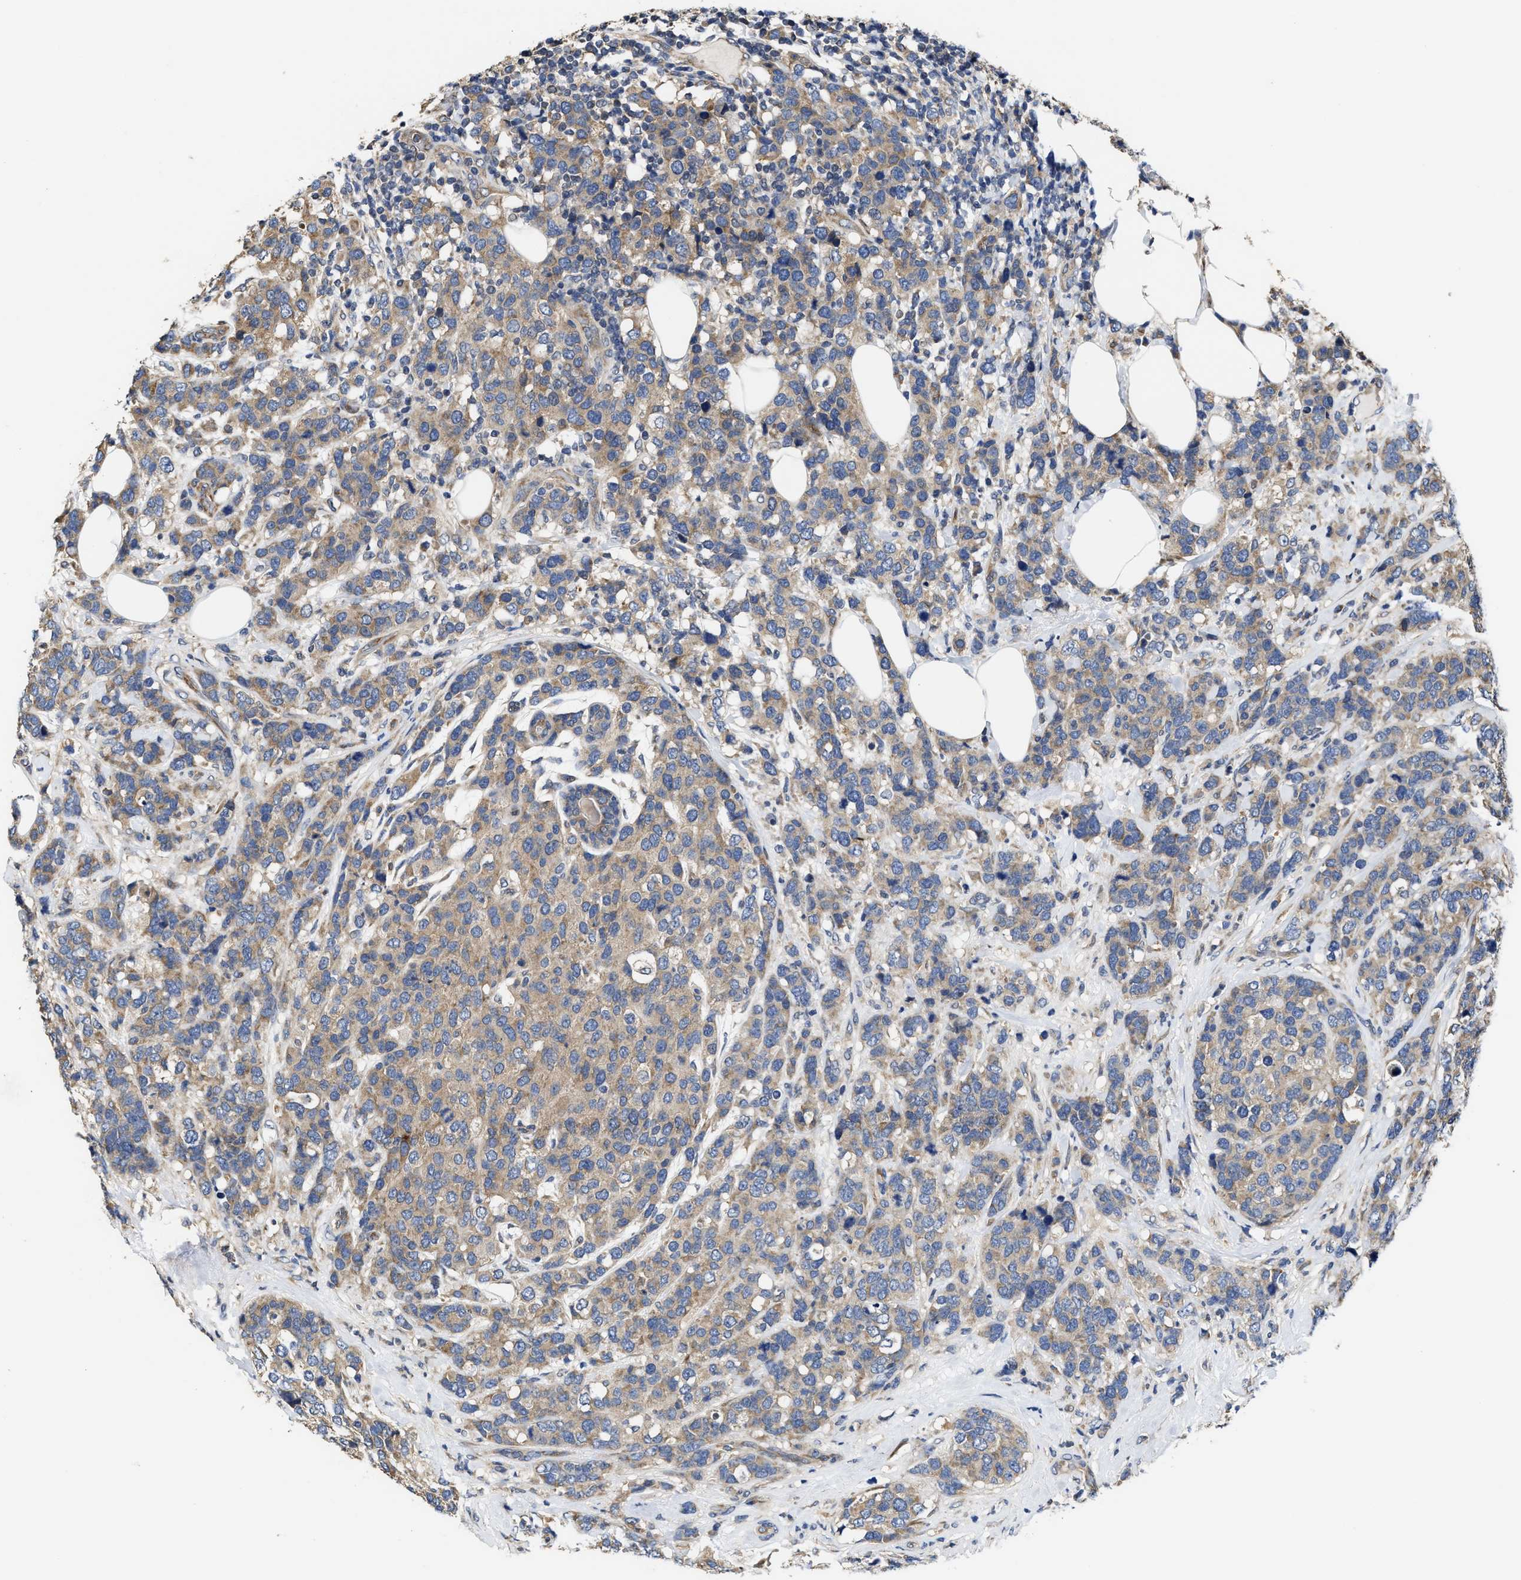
{"staining": {"intensity": "weak", "quantity": ">75%", "location": "cytoplasmic/membranous"}, "tissue": "breast cancer", "cell_type": "Tumor cells", "image_type": "cancer", "snomed": [{"axis": "morphology", "description": "Lobular carcinoma"}, {"axis": "topography", "description": "Breast"}], "caption": "Protein analysis of breast lobular carcinoma tissue reveals weak cytoplasmic/membranous staining in approximately >75% of tumor cells. (DAB IHC with brightfield microscopy, high magnification).", "gene": "TRAF6", "patient": {"sex": "female", "age": 59}}